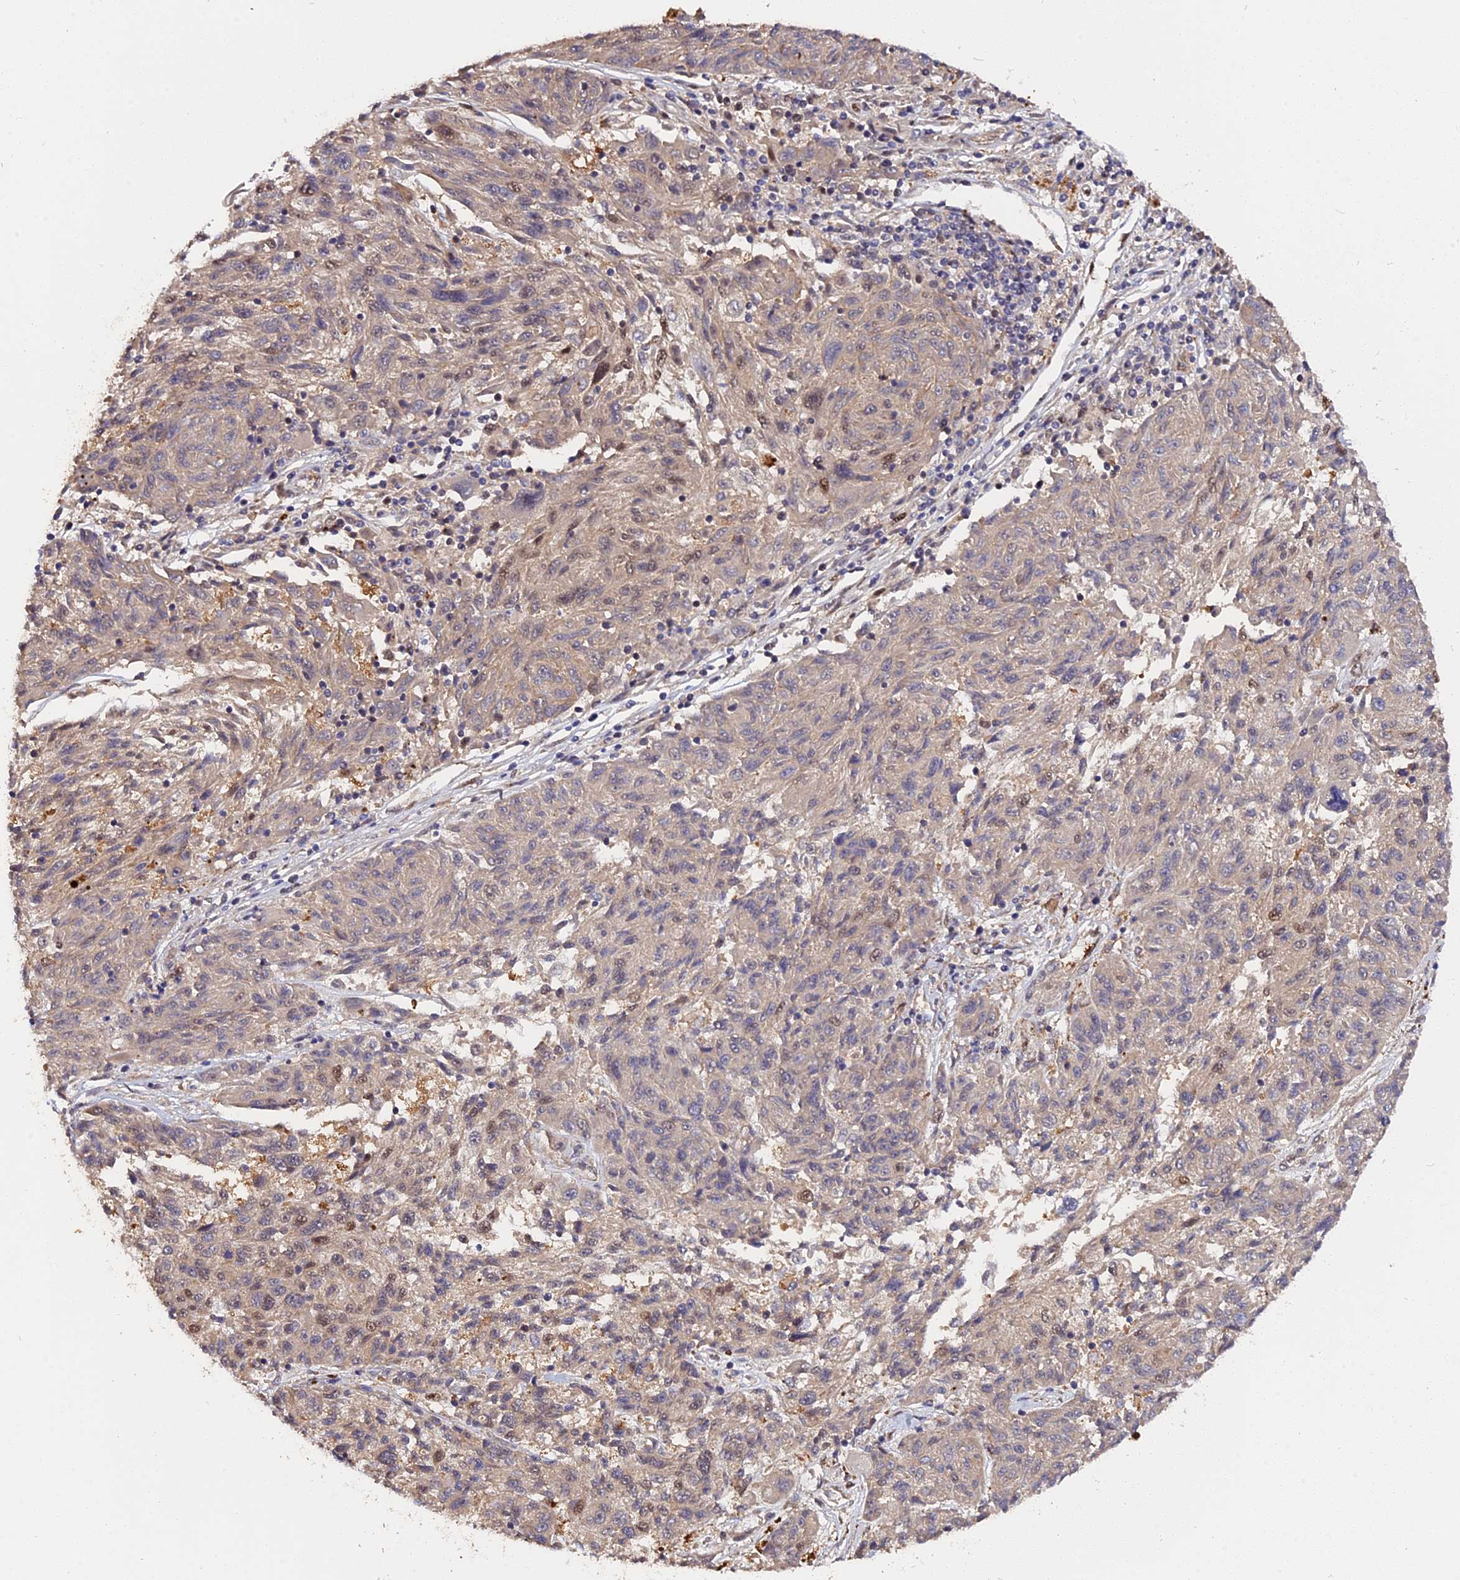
{"staining": {"intensity": "weak", "quantity": "<25%", "location": "nuclear"}, "tissue": "melanoma", "cell_type": "Tumor cells", "image_type": "cancer", "snomed": [{"axis": "morphology", "description": "Malignant melanoma, NOS"}, {"axis": "topography", "description": "Skin"}], "caption": "A high-resolution micrograph shows IHC staining of melanoma, which demonstrates no significant staining in tumor cells. (DAB immunohistochemistry, high magnification).", "gene": "ADRM1", "patient": {"sex": "male", "age": 53}}